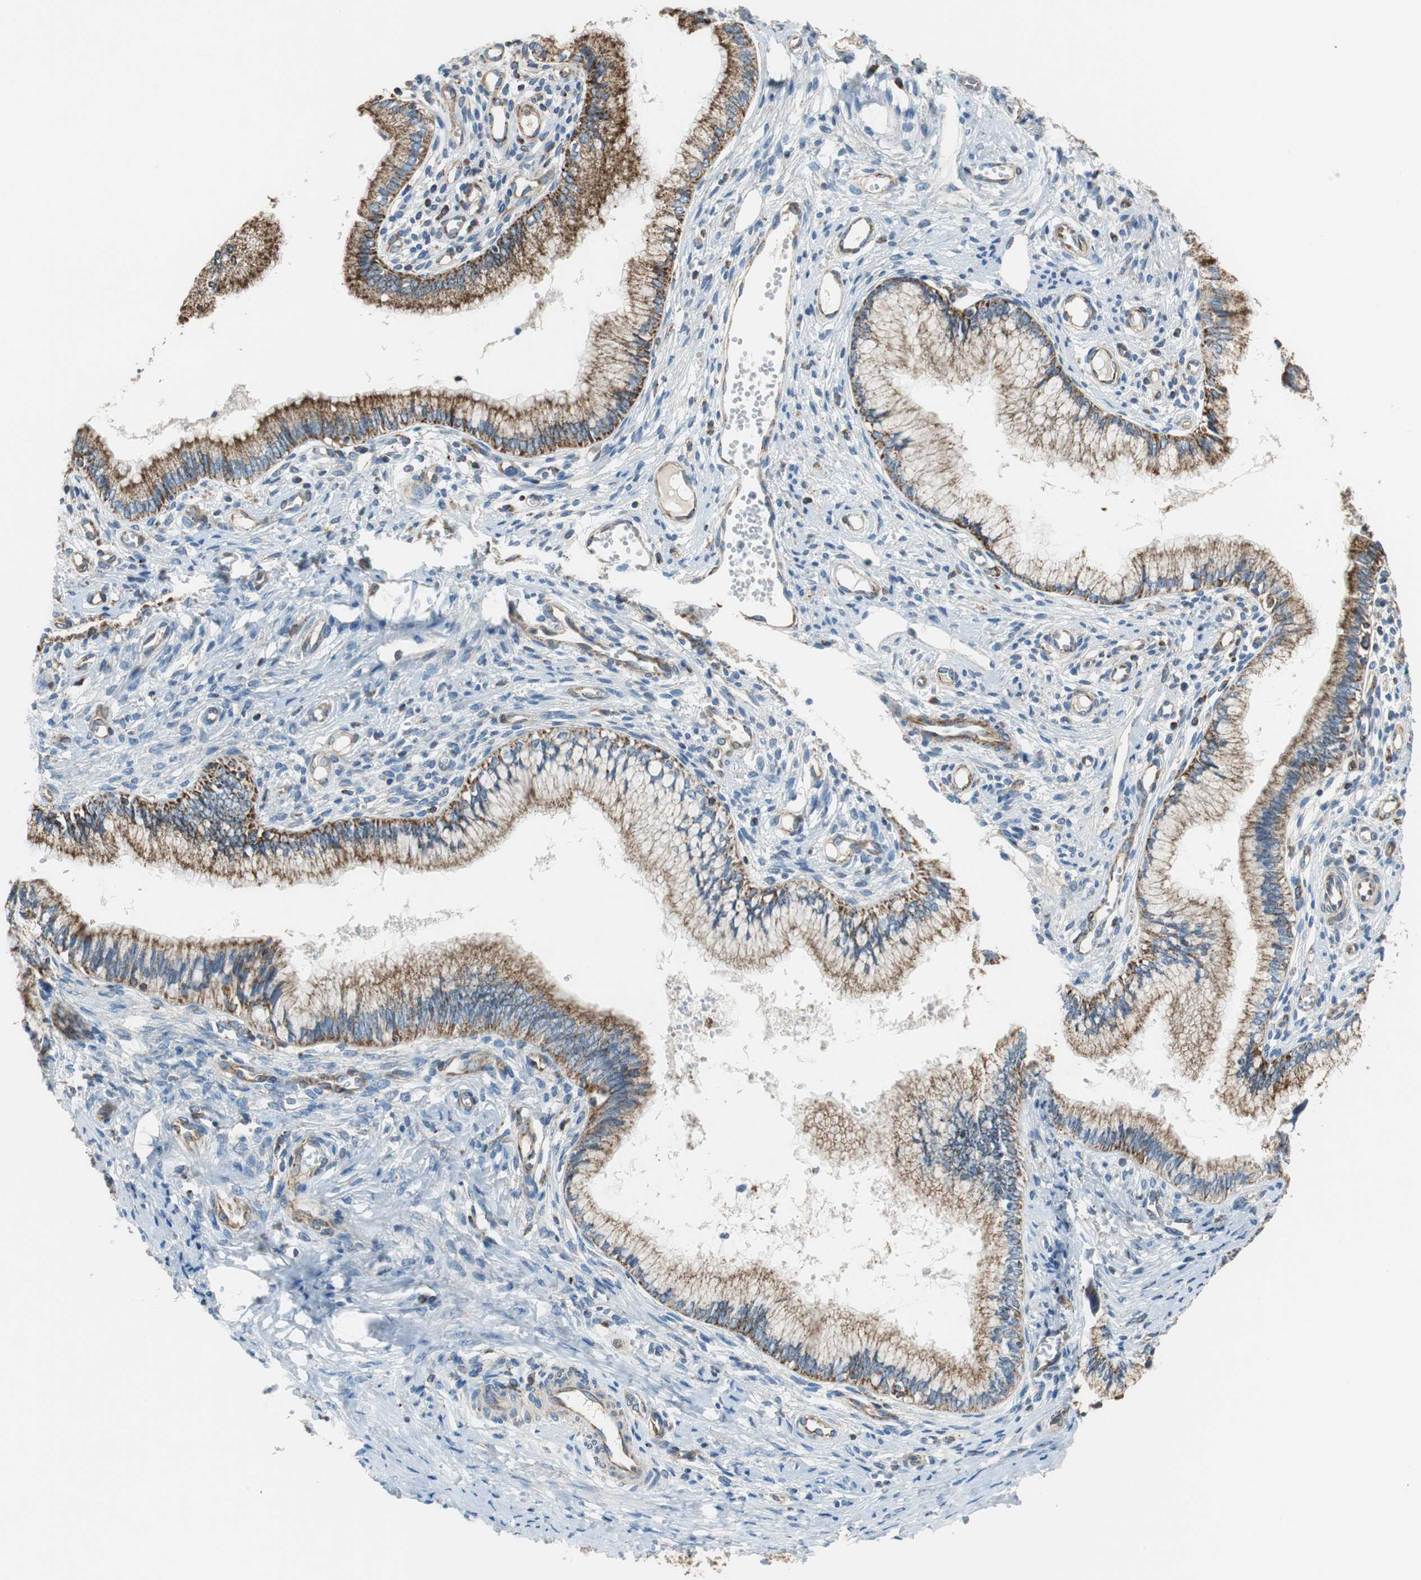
{"staining": {"intensity": "strong", "quantity": ">75%", "location": "cytoplasmic/membranous"}, "tissue": "cervical cancer", "cell_type": "Tumor cells", "image_type": "cancer", "snomed": [{"axis": "morphology", "description": "Adenocarcinoma, NOS"}, {"axis": "topography", "description": "Cervix"}], "caption": "Cervical cancer (adenocarcinoma) tissue displays strong cytoplasmic/membranous positivity in approximately >75% of tumor cells, visualized by immunohistochemistry.", "gene": "GSTK1", "patient": {"sex": "female", "age": 36}}